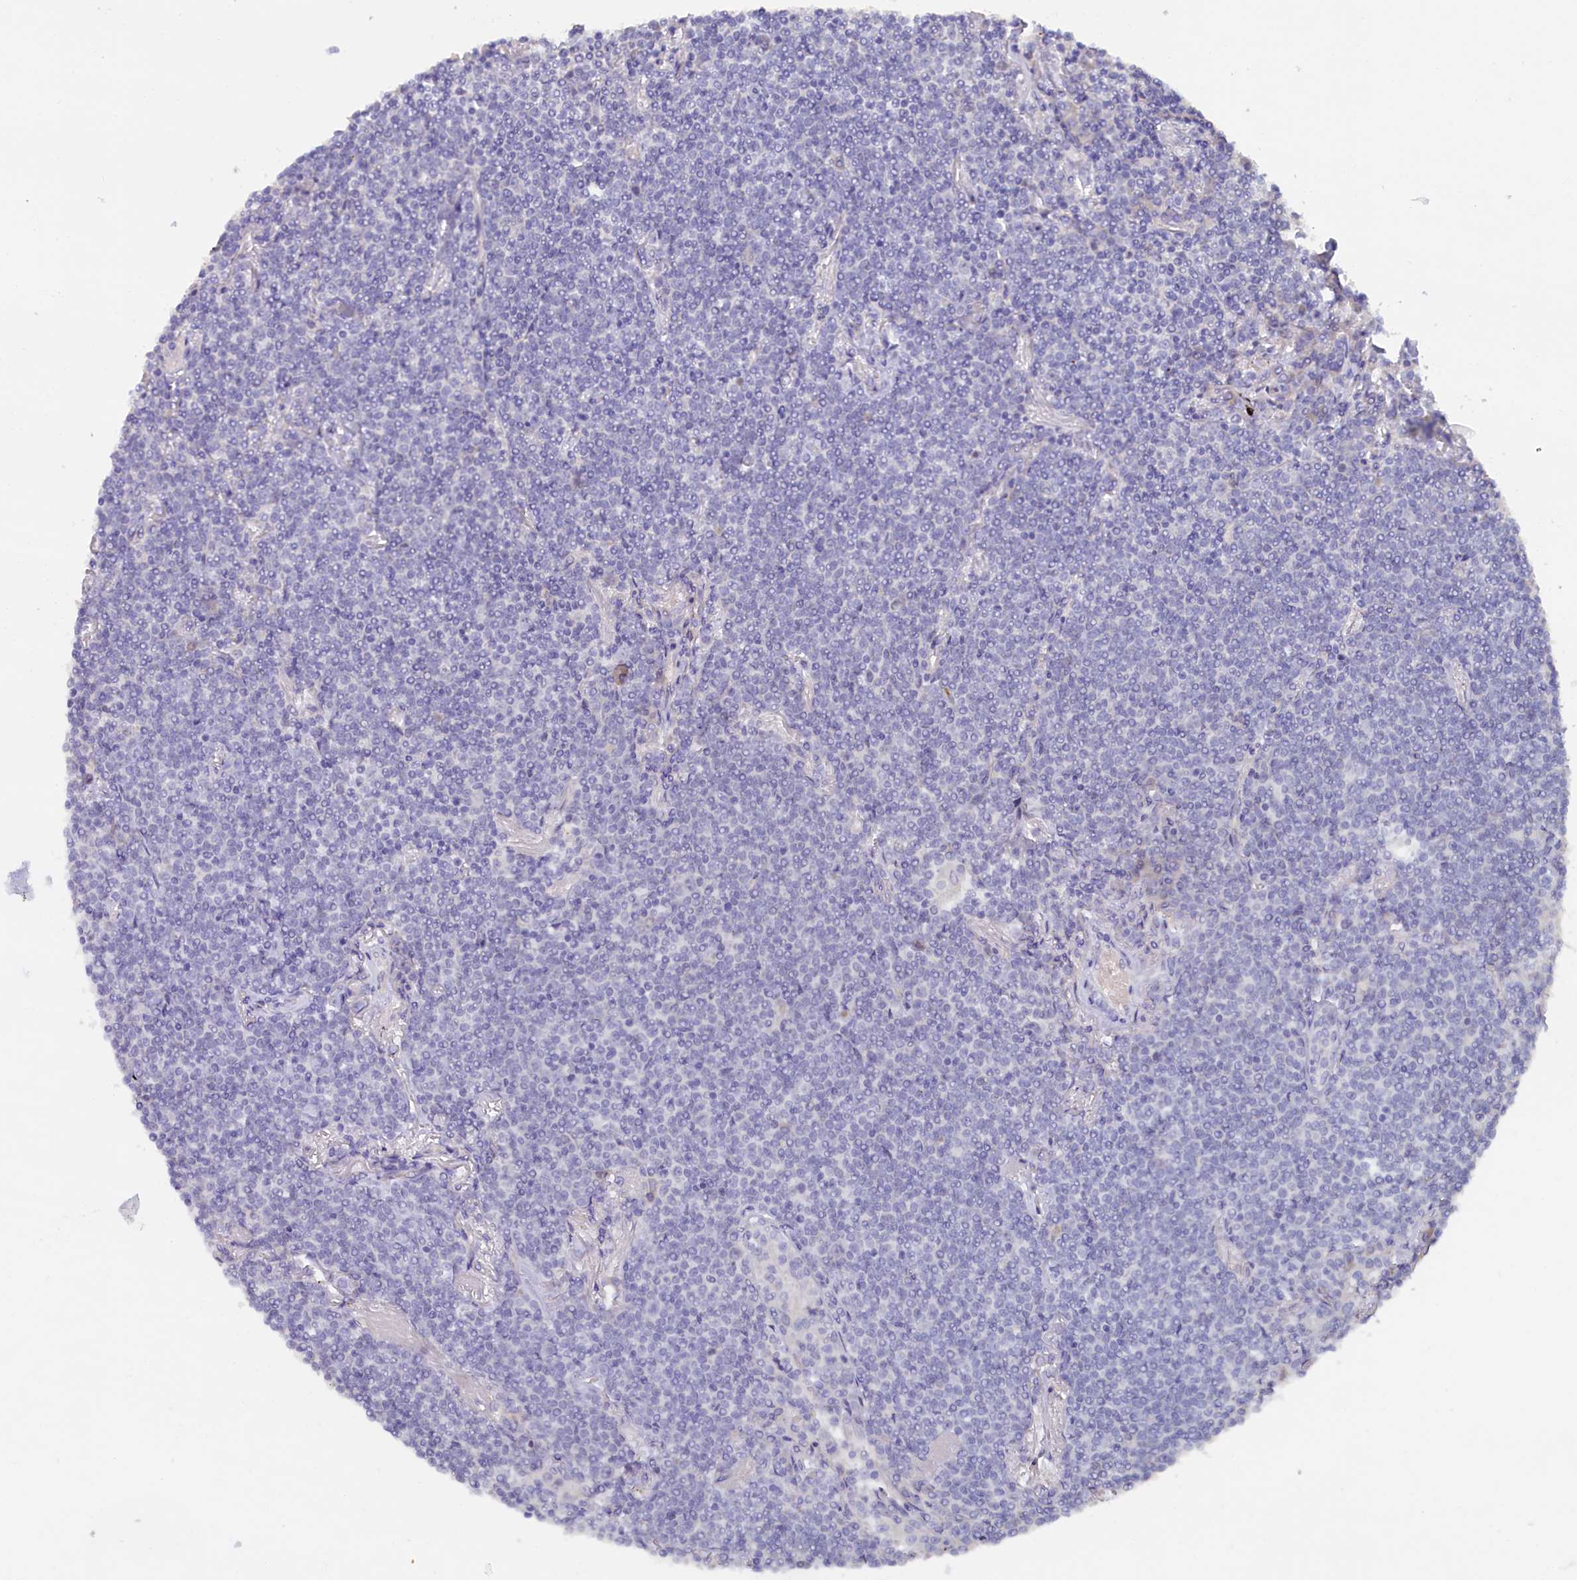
{"staining": {"intensity": "negative", "quantity": "none", "location": "none"}, "tissue": "lymphoma", "cell_type": "Tumor cells", "image_type": "cancer", "snomed": [{"axis": "morphology", "description": "Malignant lymphoma, non-Hodgkin's type, Low grade"}, {"axis": "topography", "description": "Lung"}], "caption": "Tumor cells show no significant positivity in lymphoma.", "gene": "ZSWIM4", "patient": {"sex": "female", "age": 71}}